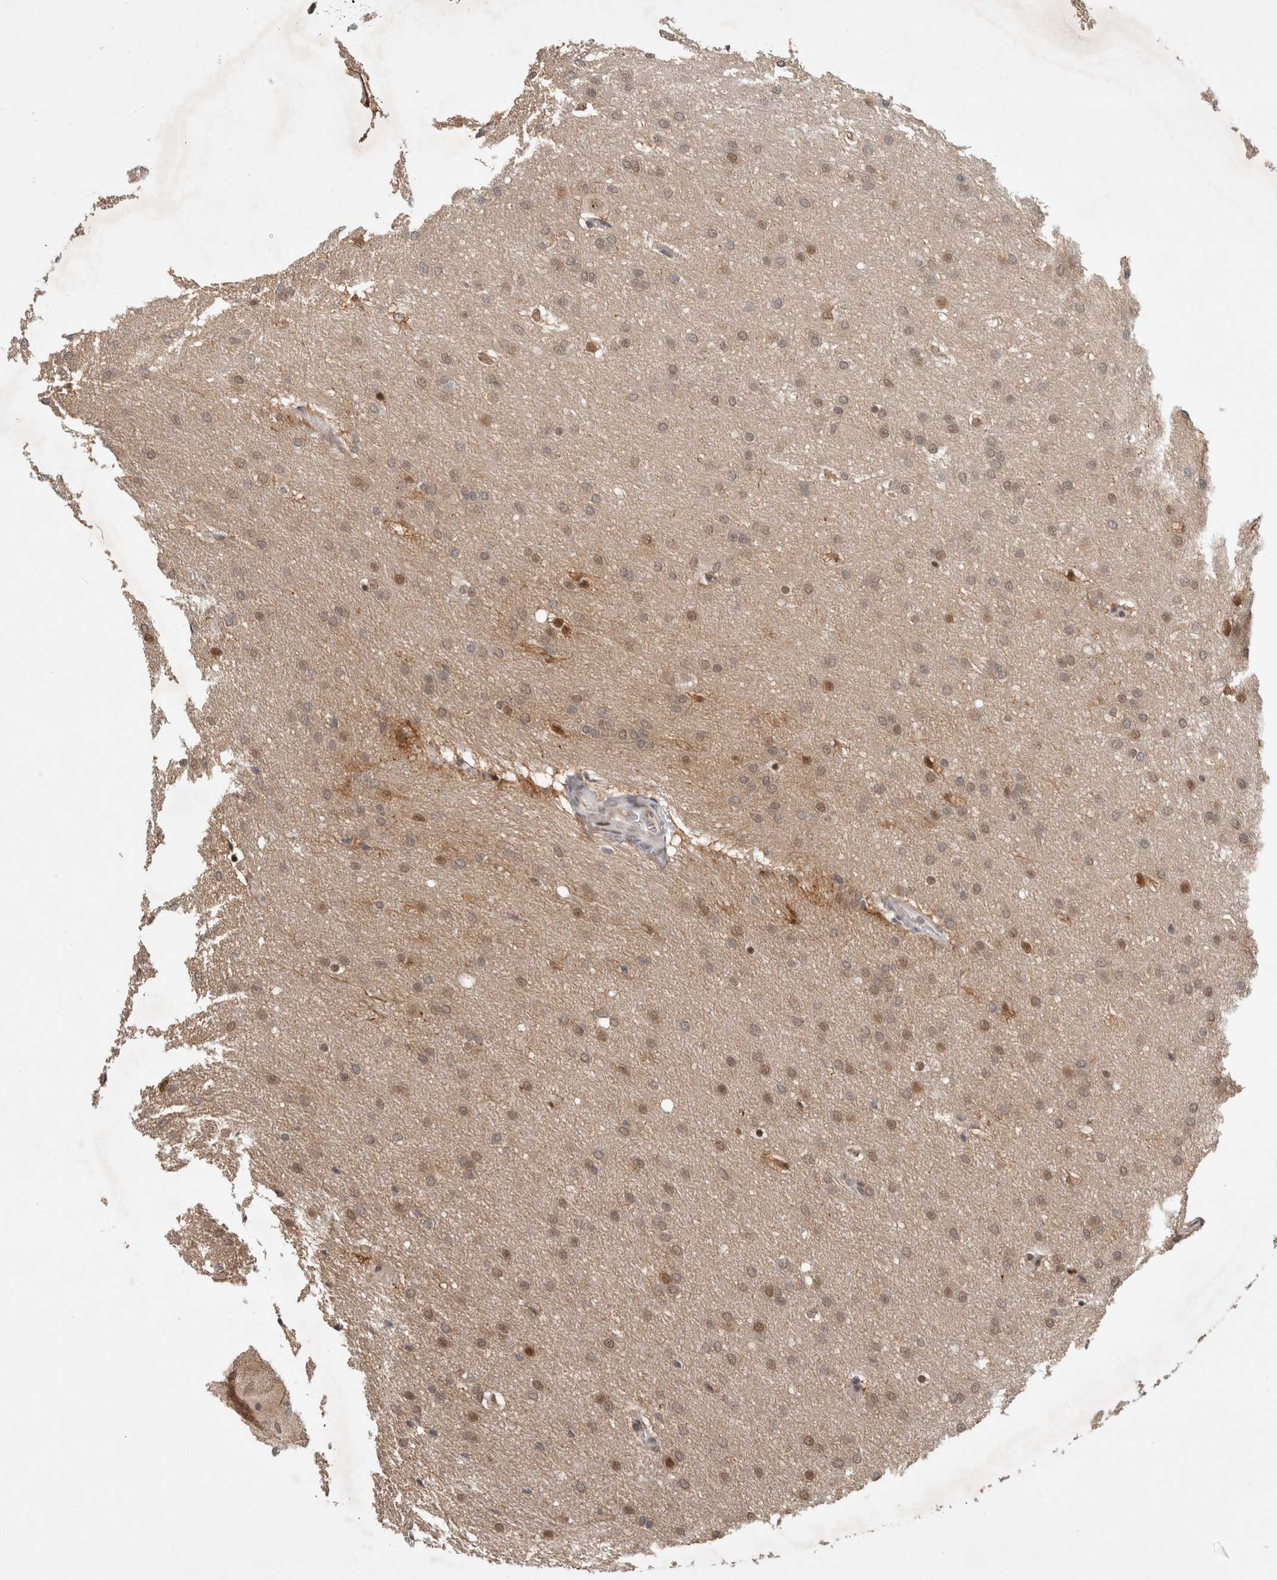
{"staining": {"intensity": "weak", "quantity": ">75%", "location": "nuclear"}, "tissue": "glioma", "cell_type": "Tumor cells", "image_type": "cancer", "snomed": [{"axis": "morphology", "description": "Glioma, malignant, Low grade"}, {"axis": "topography", "description": "Brain"}], "caption": "A photomicrograph of human malignant low-grade glioma stained for a protein exhibits weak nuclear brown staining in tumor cells.", "gene": "HESX1", "patient": {"sex": "female", "age": 37}}